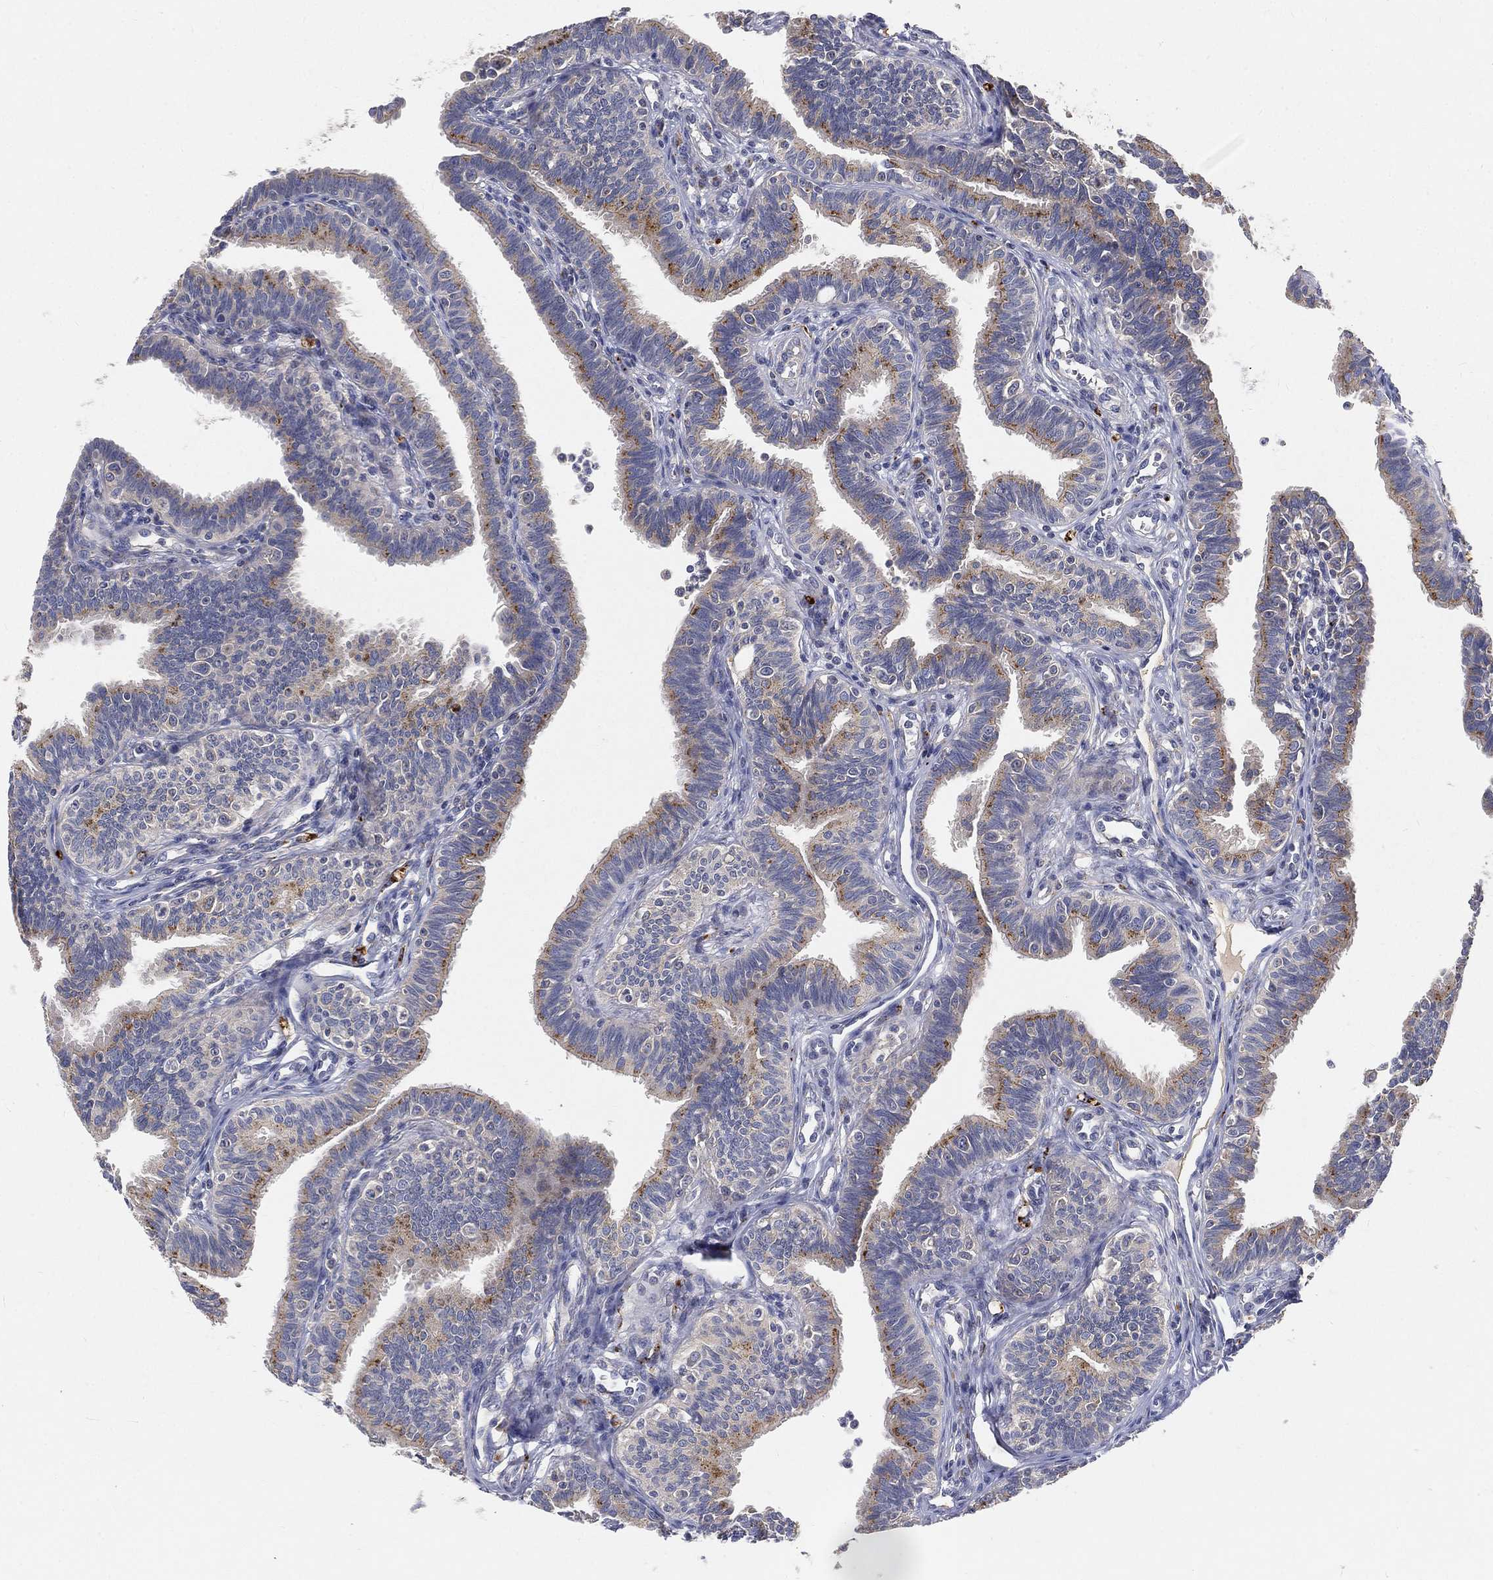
{"staining": {"intensity": "strong", "quantity": ">75%", "location": "cytoplasmic/membranous"}, "tissue": "fallopian tube", "cell_type": "Glandular cells", "image_type": "normal", "snomed": [{"axis": "morphology", "description": "Normal tissue, NOS"}, {"axis": "topography", "description": "Fallopian tube"}], "caption": "Fallopian tube stained with DAB (3,3'-diaminobenzidine) IHC demonstrates high levels of strong cytoplasmic/membranous staining in approximately >75% of glandular cells.", "gene": "CTSL", "patient": {"sex": "female", "age": 36}}